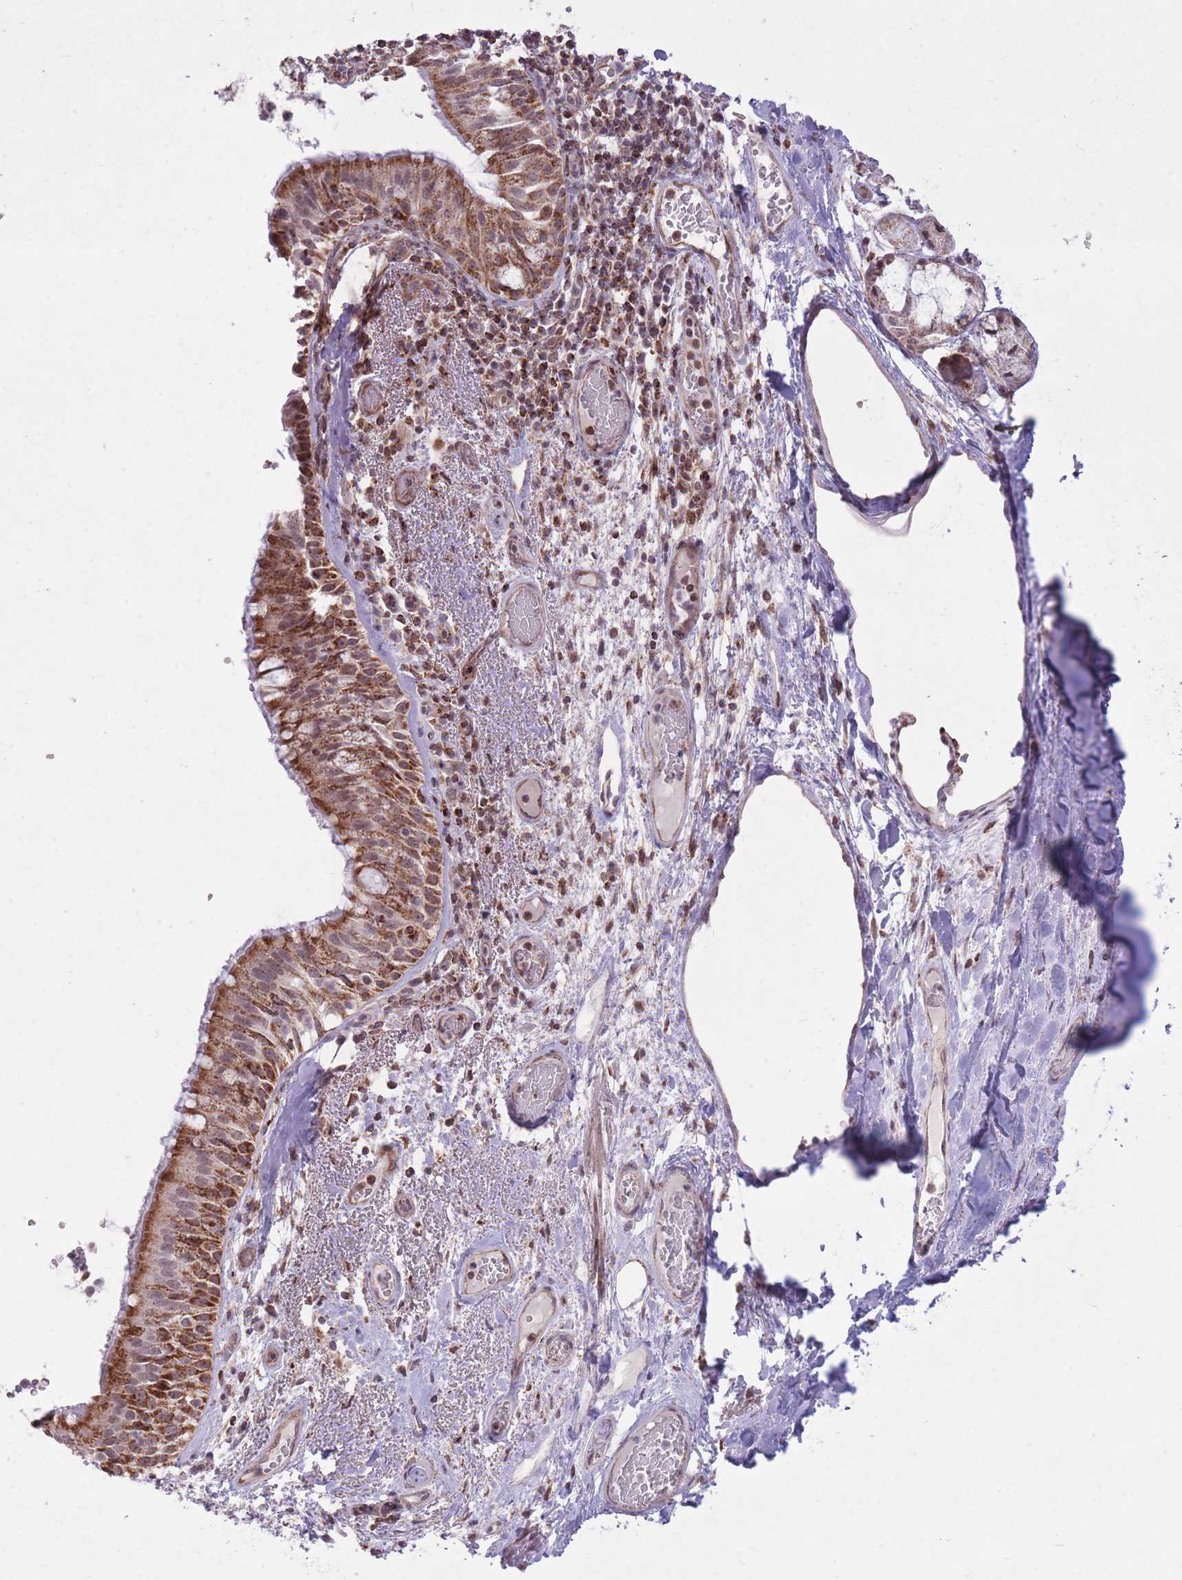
{"staining": {"intensity": "strong", "quantity": ">75%", "location": "cytoplasmic/membranous"}, "tissue": "bronchus", "cell_type": "Respiratory epithelial cells", "image_type": "normal", "snomed": [{"axis": "morphology", "description": "Normal tissue, NOS"}, {"axis": "topography", "description": "Cartilage tissue"}, {"axis": "topography", "description": "Bronchus"}], "caption": "Bronchus stained with a brown dye demonstrates strong cytoplasmic/membranous positive expression in about >75% of respiratory epithelial cells.", "gene": "DPYSL4", "patient": {"sex": "male", "age": 63}}